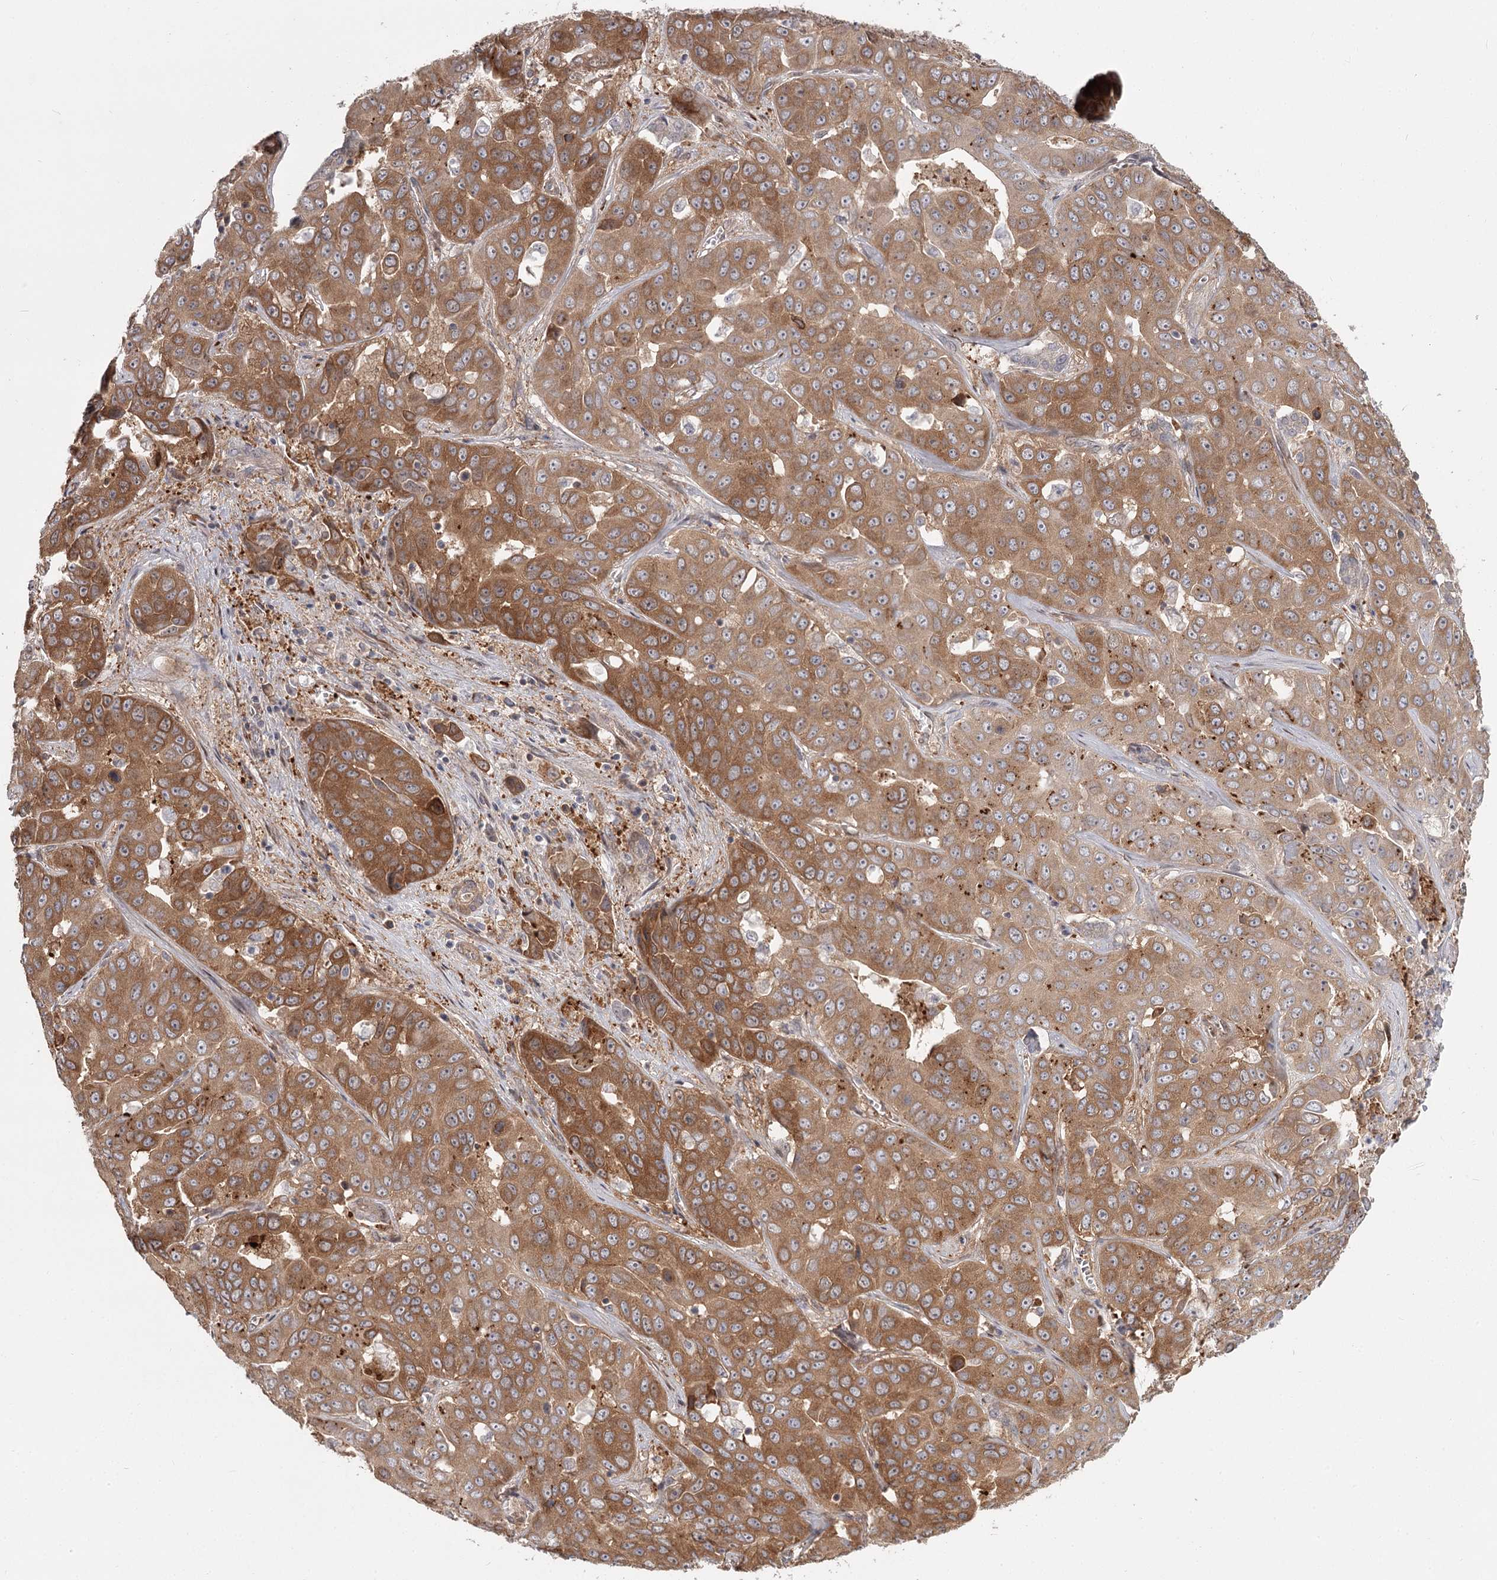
{"staining": {"intensity": "moderate", "quantity": ">75%", "location": "cytoplasmic/membranous"}, "tissue": "liver cancer", "cell_type": "Tumor cells", "image_type": "cancer", "snomed": [{"axis": "morphology", "description": "Cholangiocarcinoma"}, {"axis": "topography", "description": "Liver"}], "caption": "A photomicrograph of liver cancer (cholangiocarcinoma) stained for a protein demonstrates moderate cytoplasmic/membranous brown staining in tumor cells.", "gene": "CCNG2", "patient": {"sex": "female", "age": 52}}